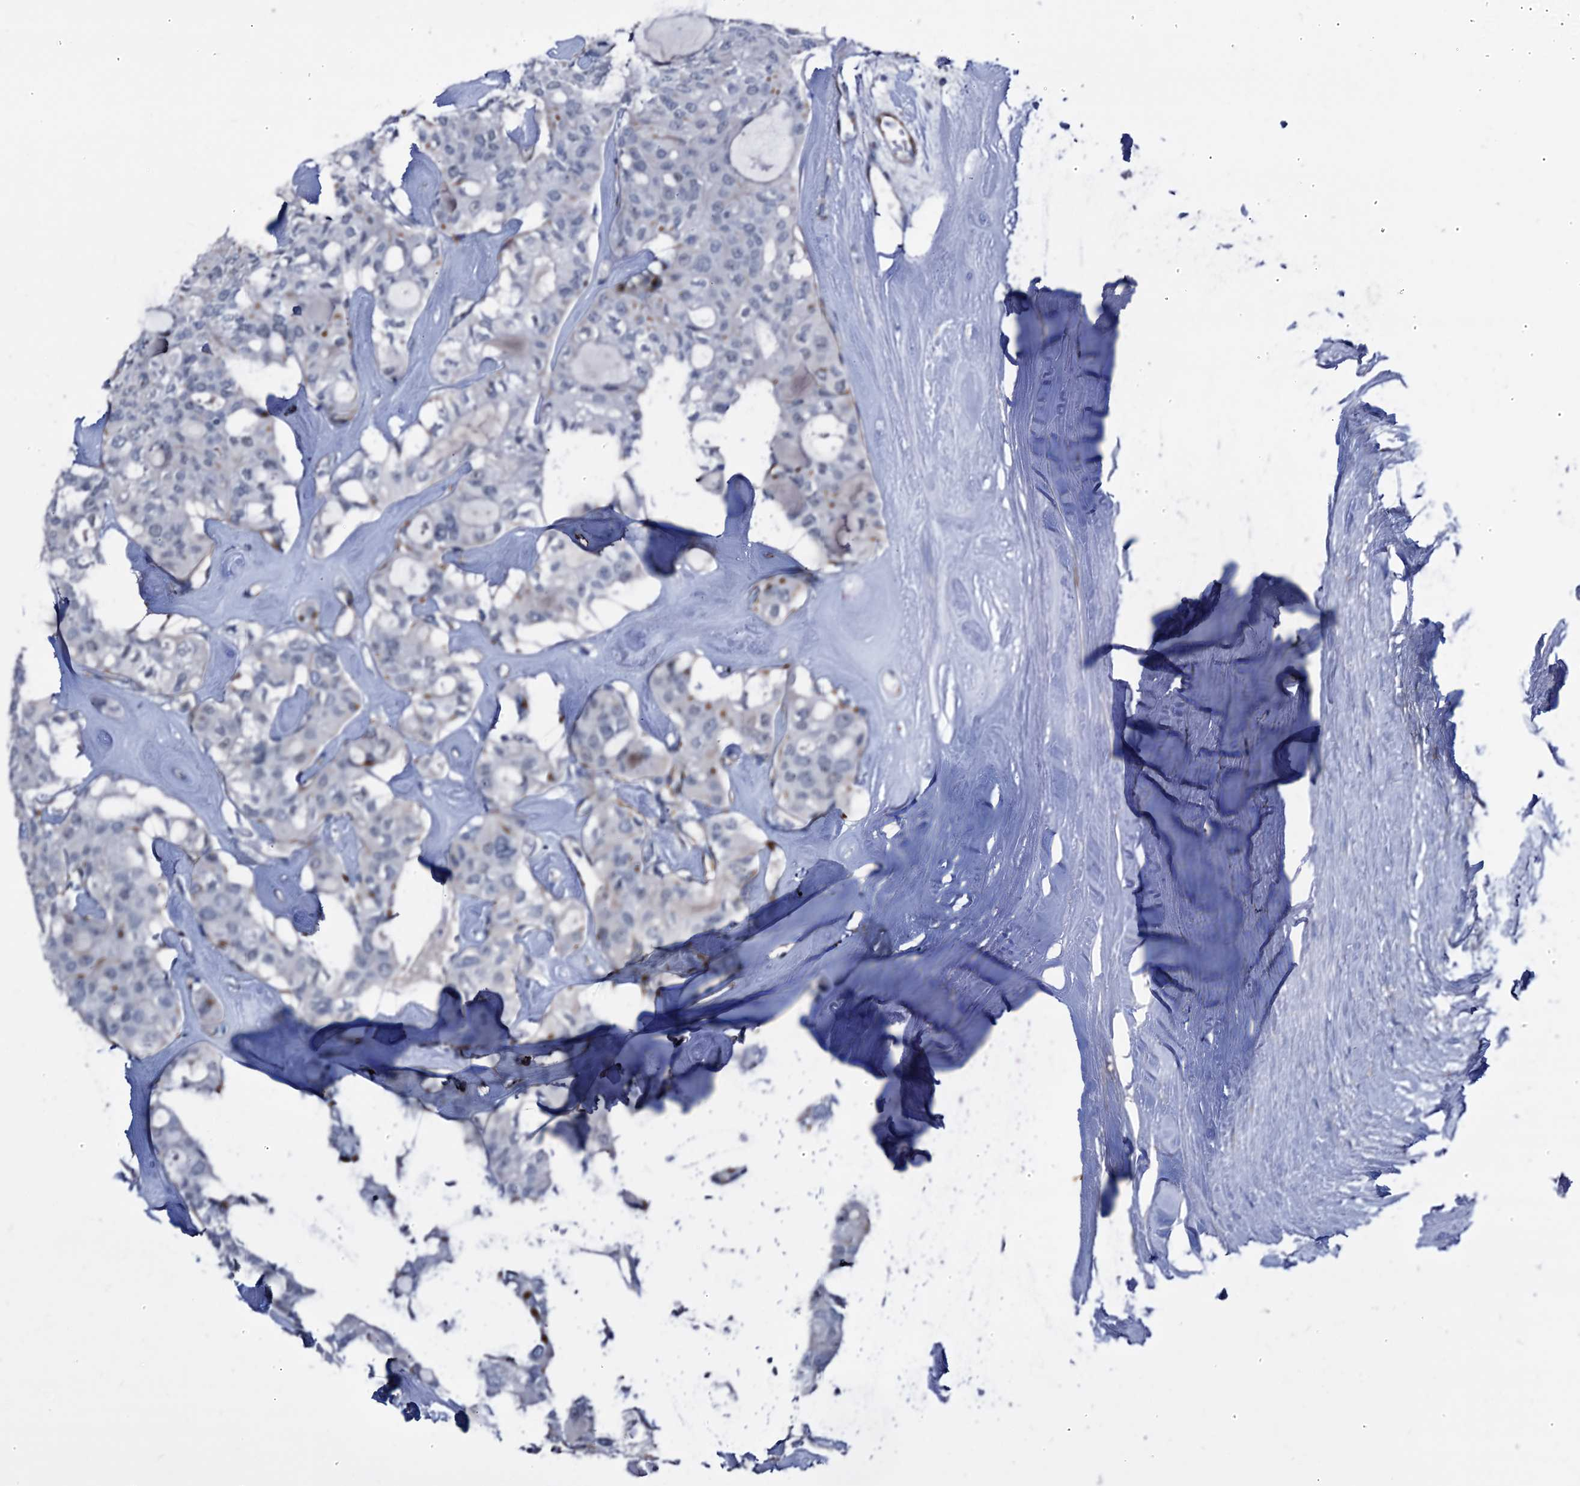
{"staining": {"intensity": "negative", "quantity": "none", "location": "none"}, "tissue": "thyroid cancer", "cell_type": "Tumor cells", "image_type": "cancer", "snomed": [{"axis": "morphology", "description": "Follicular adenoma carcinoma, NOS"}, {"axis": "topography", "description": "Thyroid gland"}], "caption": "This is an immunohistochemistry micrograph of human thyroid cancer (follicular adenoma carcinoma). There is no expression in tumor cells.", "gene": "EMG1", "patient": {"sex": "male", "age": 75}}